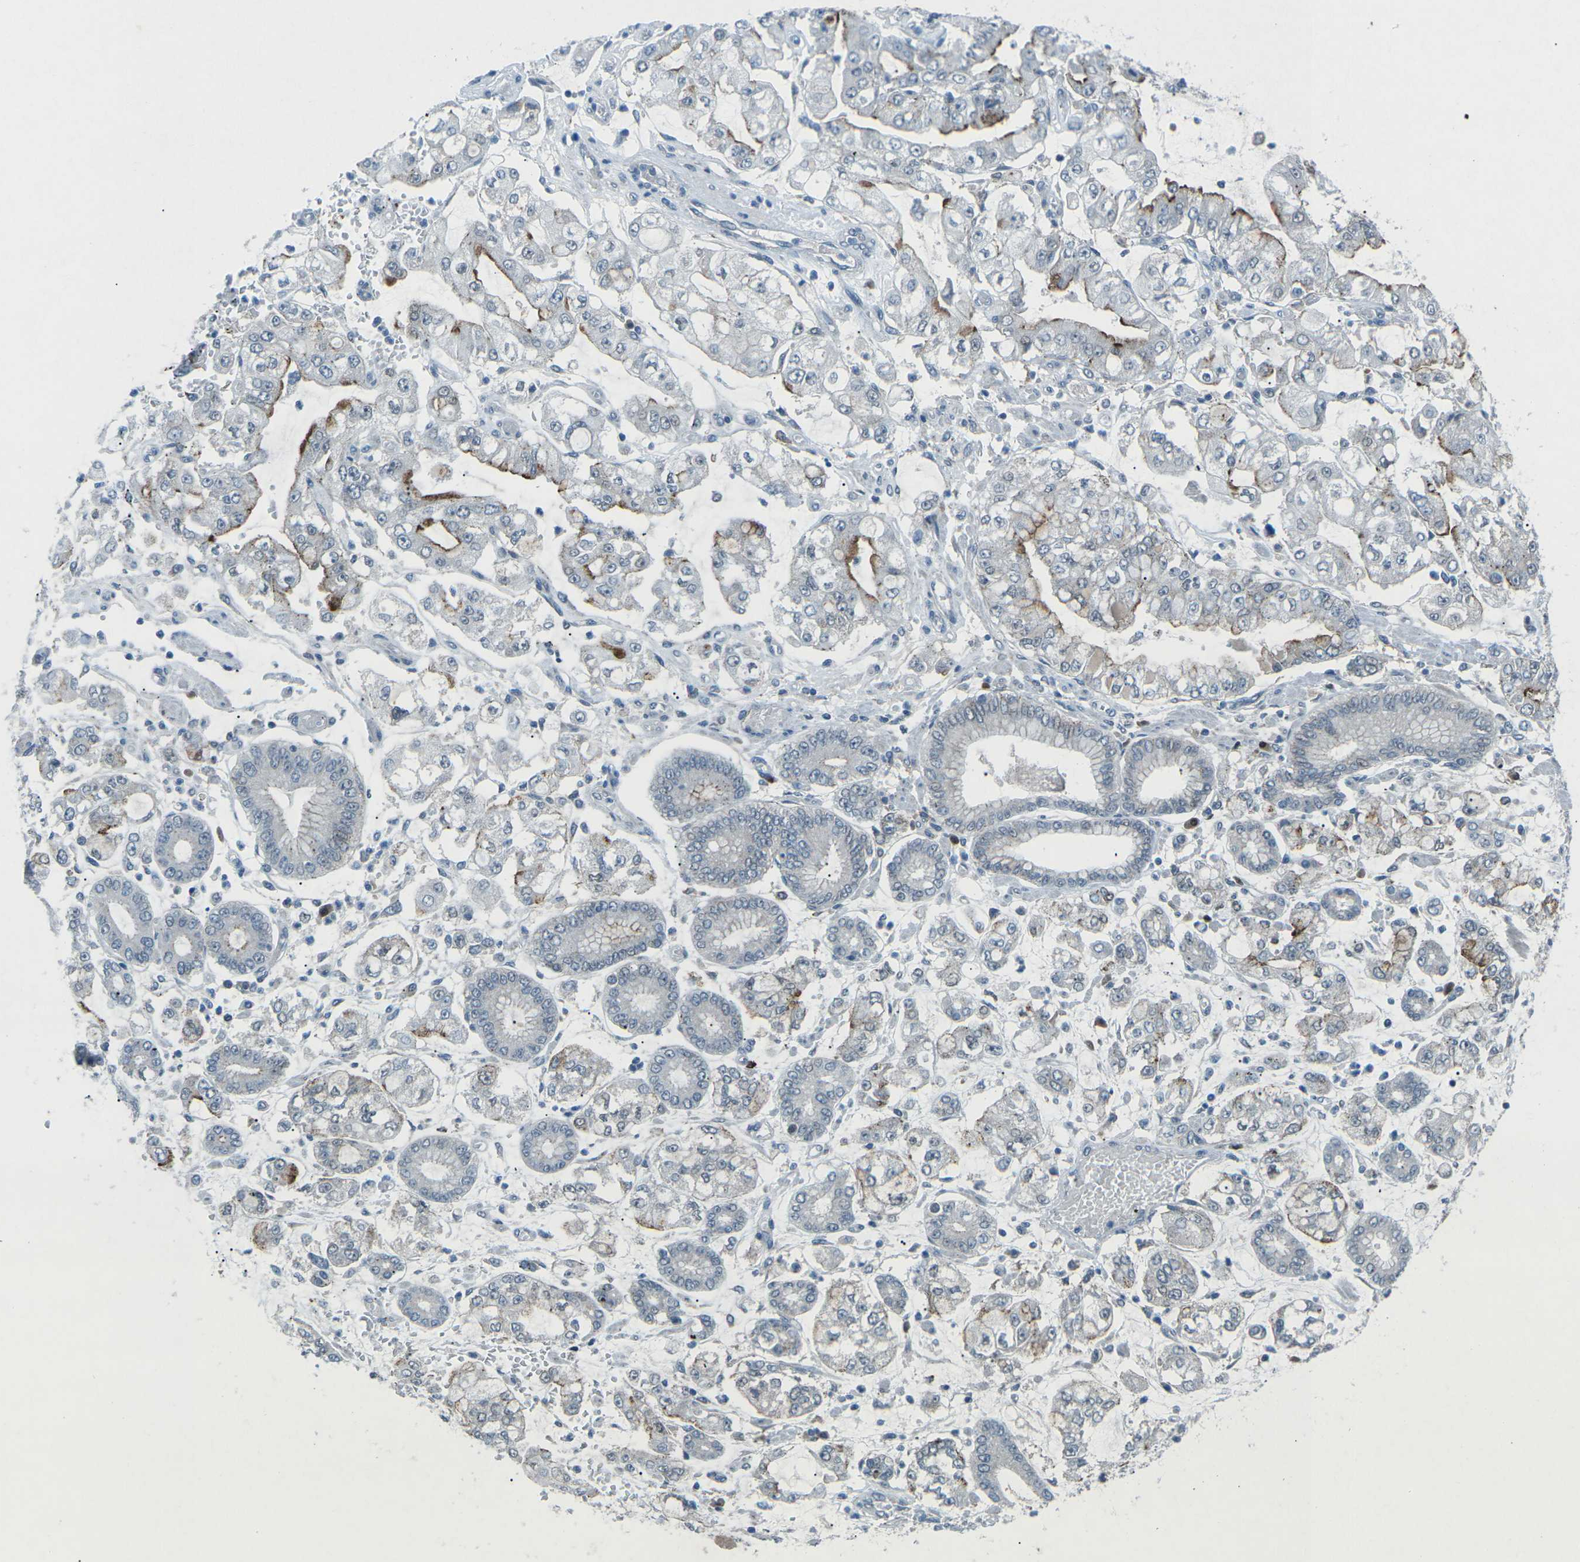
{"staining": {"intensity": "strong", "quantity": "<25%", "location": "cytoplasmic/membranous"}, "tissue": "stomach cancer", "cell_type": "Tumor cells", "image_type": "cancer", "snomed": [{"axis": "morphology", "description": "Adenocarcinoma, NOS"}, {"axis": "topography", "description": "Stomach"}], "caption": "A micrograph of human stomach cancer stained for a protein shows strong cytoplasmic/membranous brown staining in tumor cells.", "gene": "PRKCA", "patient": {"sex": "male", "age": 76}}